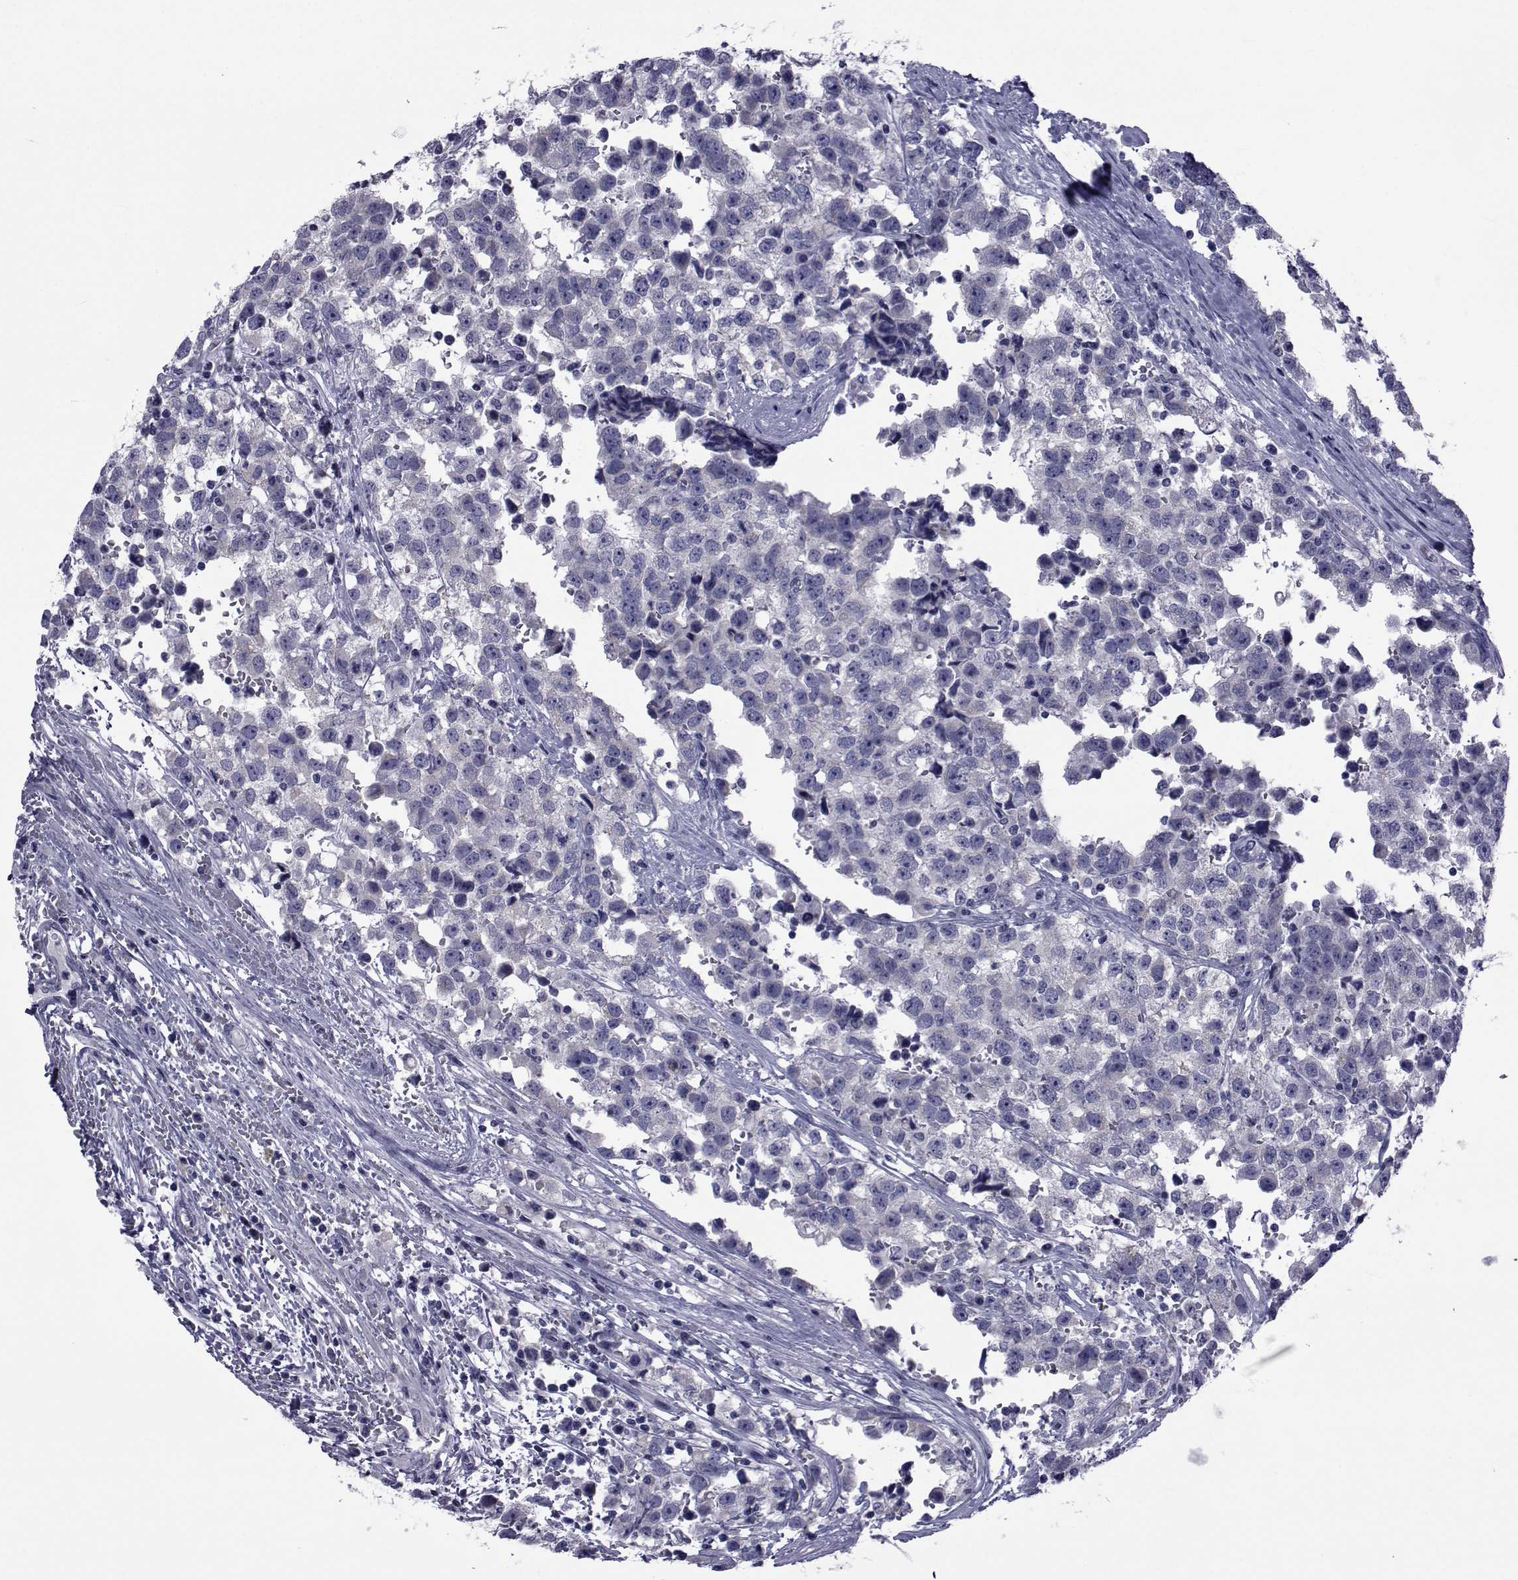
{"staining": {"intensity": "negative", "quantity": "none", "location": "none"}, "tissue": "testis cancer", "cell_type": "Tumor cells", "image_type": "cancer", "snomed": [{"axis": "morphology", "description": "Seminoma, NOS"}, {"axis": "topography", "description": "Testis"}], "caption": "Tumor cells show no significant positivity in testis seminoma.", "gene": "GKAP1", "patient": {"sex": "male", "age": 34}}